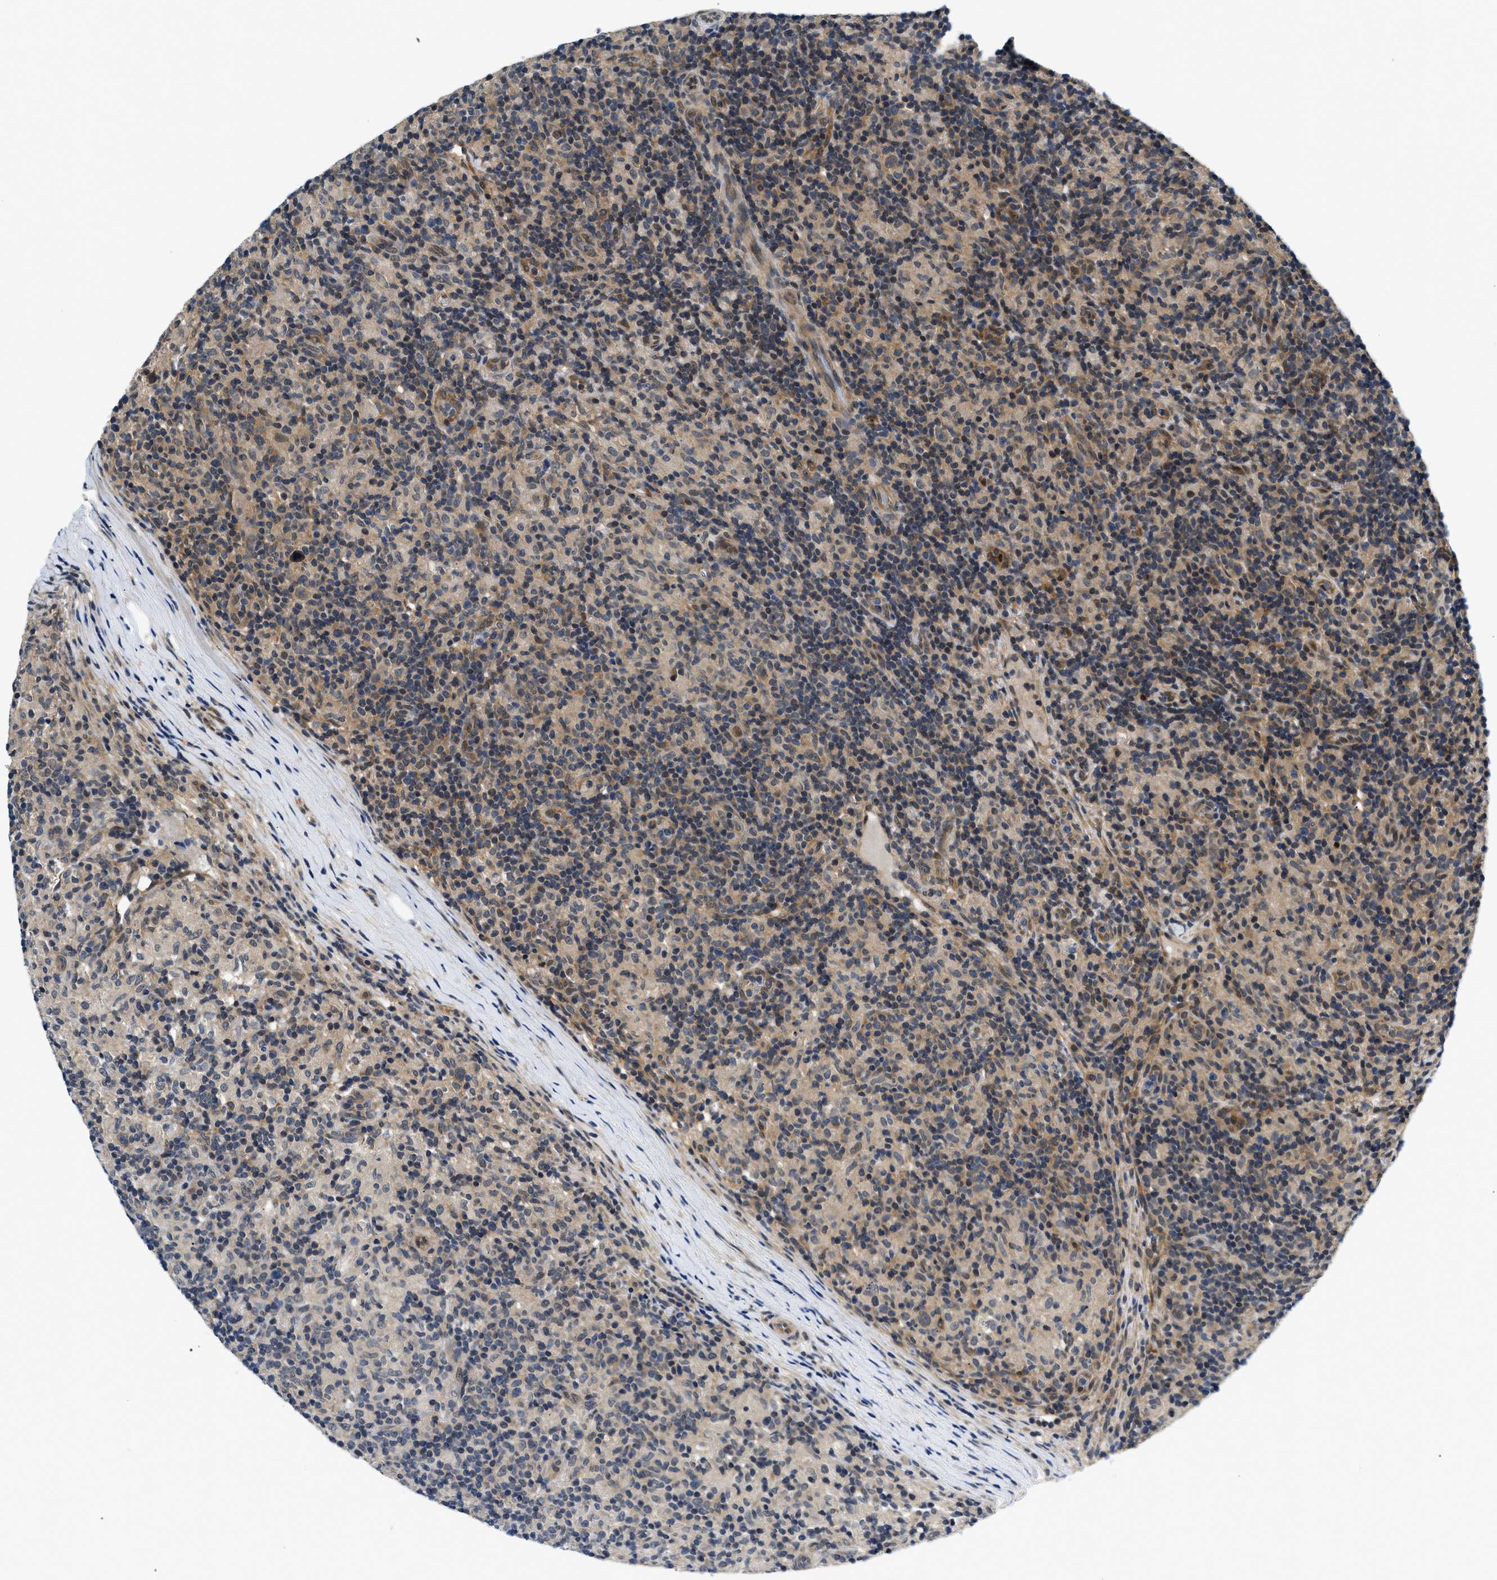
{"staining": {"intensity": "weak", "quantity": "25%-75%", "location": "cytoplasmic/membranous"}, "tissue": "lymphoma", "cell_type": "Tumor cells", "image_type": "cancer", "snomed": [{"axis": "morphology", "description": "Hodgkin's disease, NOS"}, {"axis": "topography", "description": "Lymph node"}], "caption": "Hodgkin's disease stained for a protein (brown) reveals weak cytoplasmic/membranous positive staining in approximately 25%-75% of tumor cells.", "gene": "SMAD4", "patient": {"sex": "male", "age": 70}}